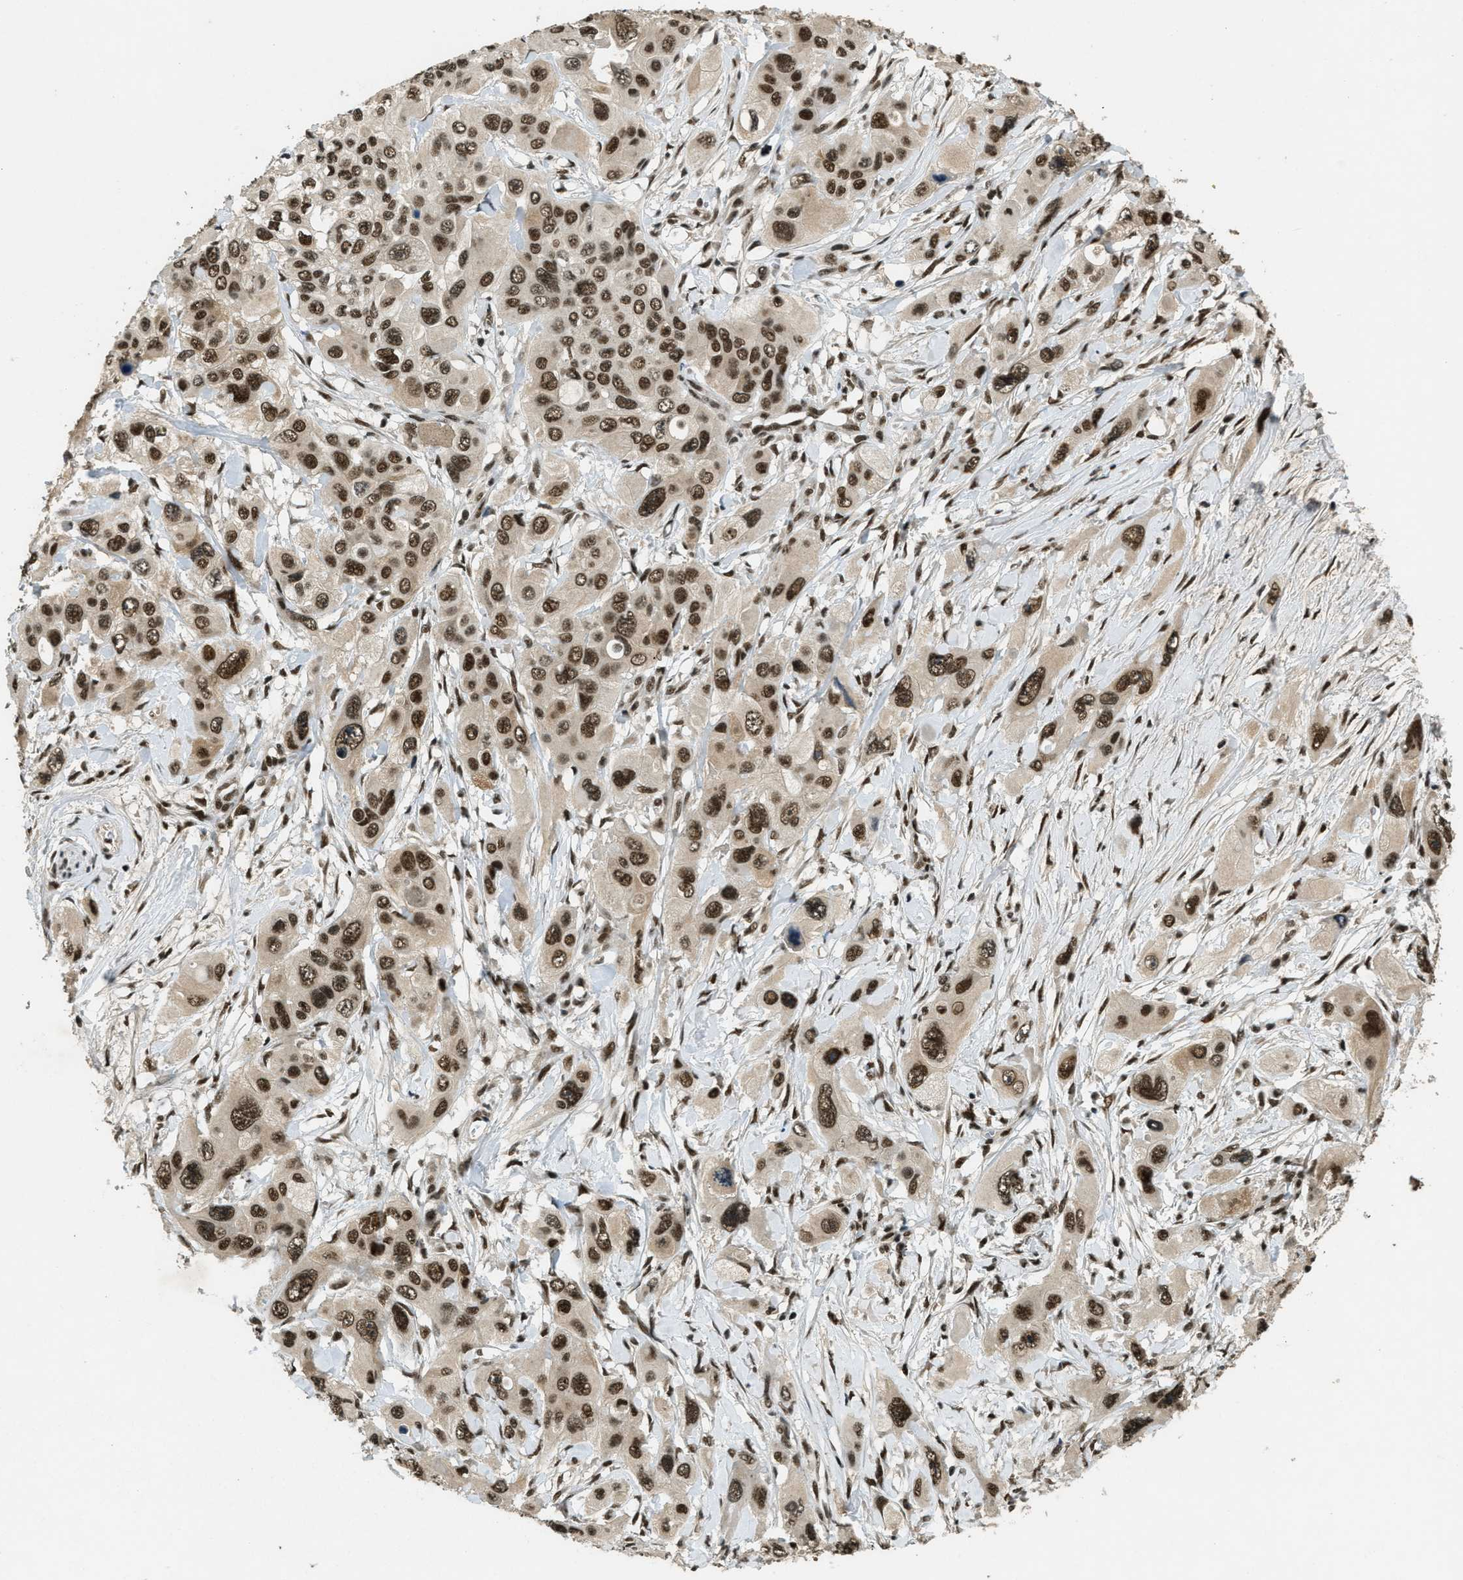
{"staining": {"intensity": "strong", "quantity": ">75%", "location": "nuclear"}, "tissue": "pancreatic cancer", "cell_type": "Tumor cells", "image_type": "cancer", "snomed": [{"axis": "morphology", "description": "Adenocarcinoma, NOS"}, {"axis": "topography", "description": "Pancreas"}], "caption": "Human pancreatic cancer stained for a protein (brown) reveals strong nuclear positive expression in approximately >75% of tumor cells.", "gene": "ZNF148", "patient": {"sex": "male", "age": 73}}